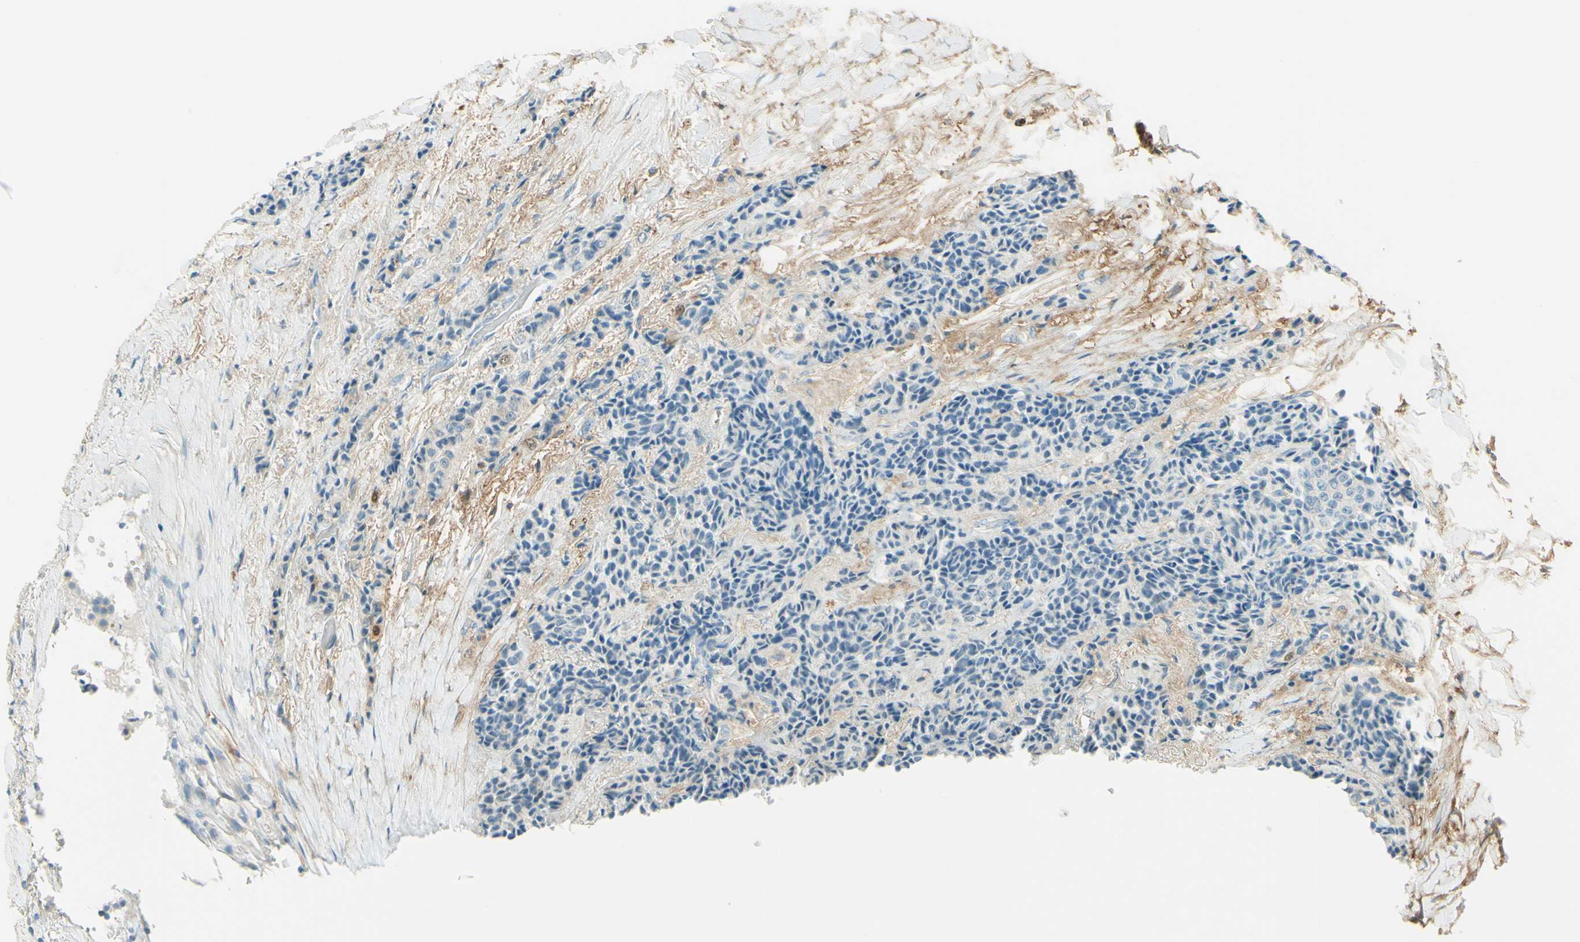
{"staining": {"intensity": "negative", "quantity": "none", "location": "none"}, "tissue": "carcinoid", "cell_type": "Tumor cells", "image_type": "cancer", "snomed": [{"axis": "morphology", "description": "Carcinoid, malignant, NOS"}, {"axis": "topography", "description": "Colon"}], "caption": "Protein analysis of malignant carcinoid shows no significant staining in tumor cells.", "gene": "NCBP2L", "patient": {"sex": "female", "age": 61}}